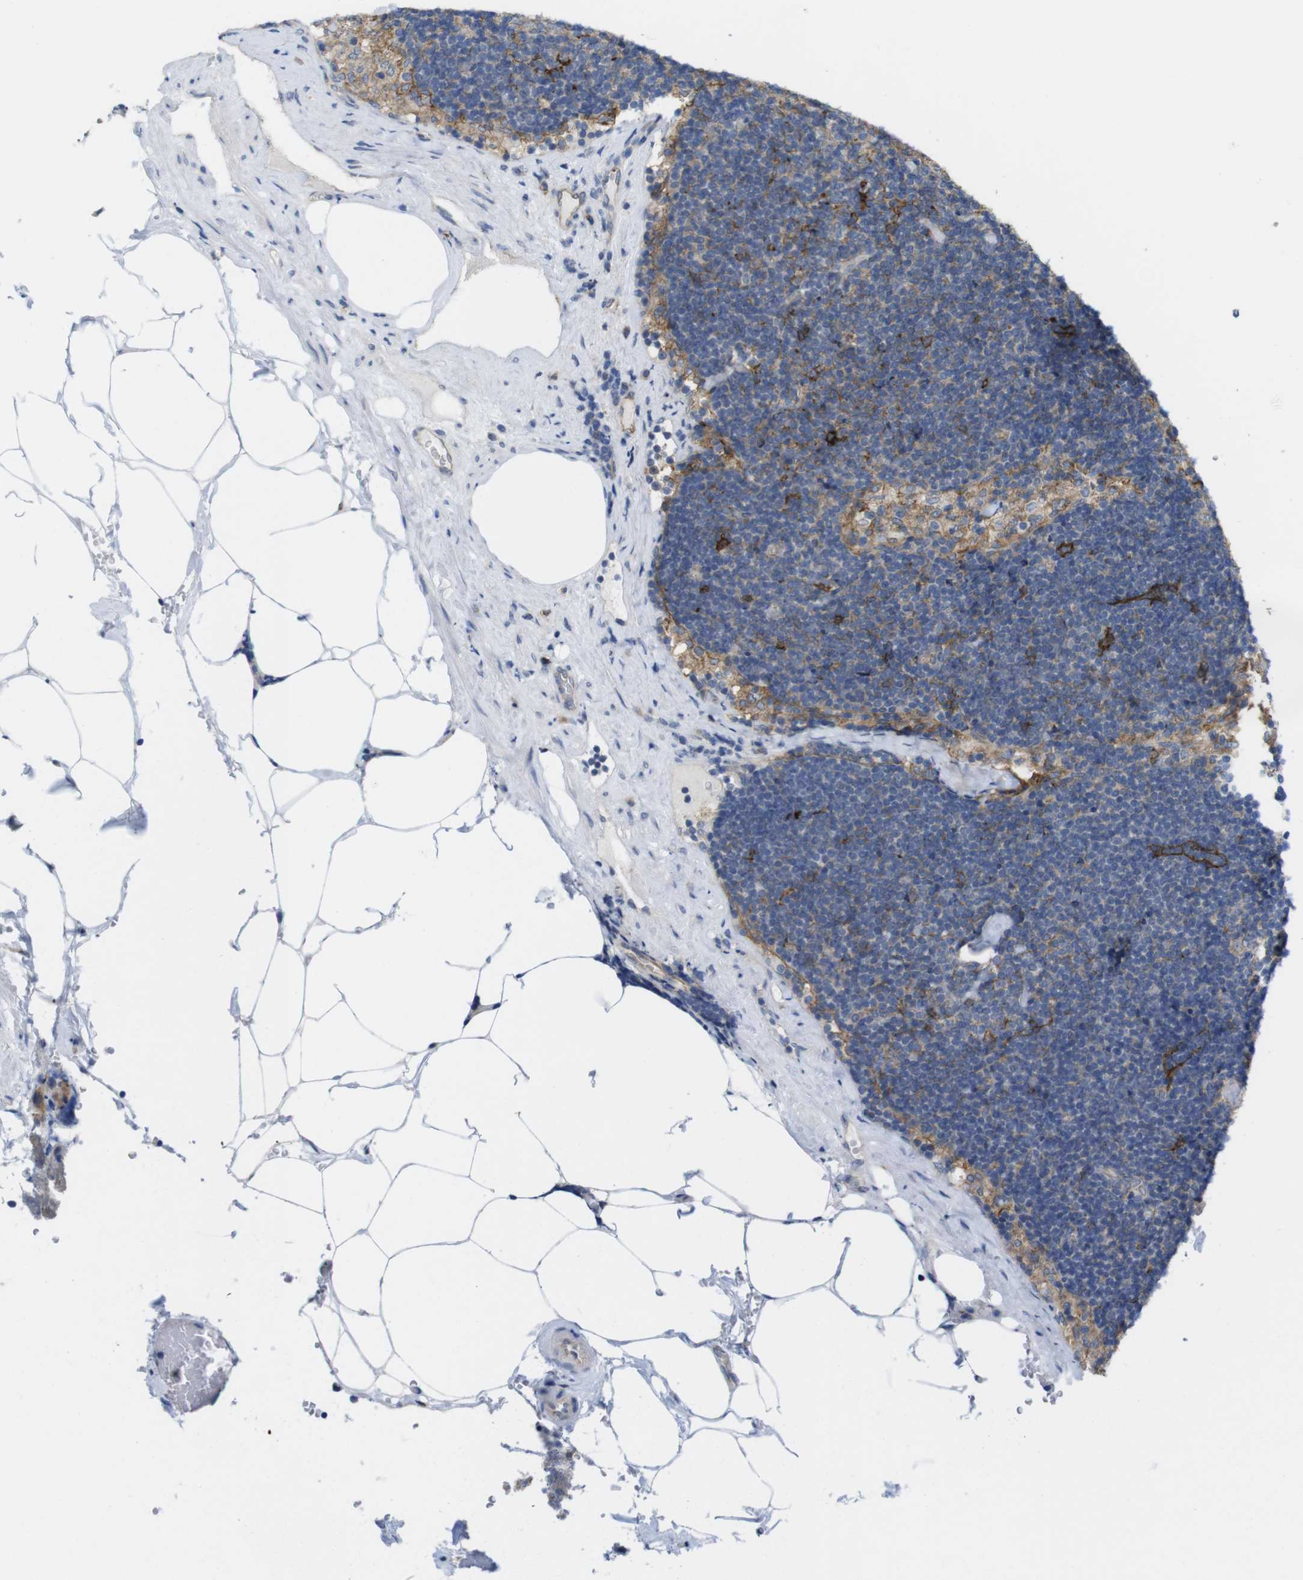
{"staining": {"intensity": "strong", "quantity": ">75%", "location": "cytoplasmic/membranous"}, "tissue": "lymph node", "cell_type": "Germinal center cells", "image_type": "normal", "snomed": [{"axis": "morphology", "description": "Normal tissue, NOS"}, {"axis": "topography", "description": "Lymph node"}], "caption": "This is a micrograph of immunohistochemistry (IHC) staining of normal lymph node, which shows strong staining in the cytoplasmic/membranous of germinal center cells.", "gene": "CCR6", "patient": {"sex": "male", "age": 63}}